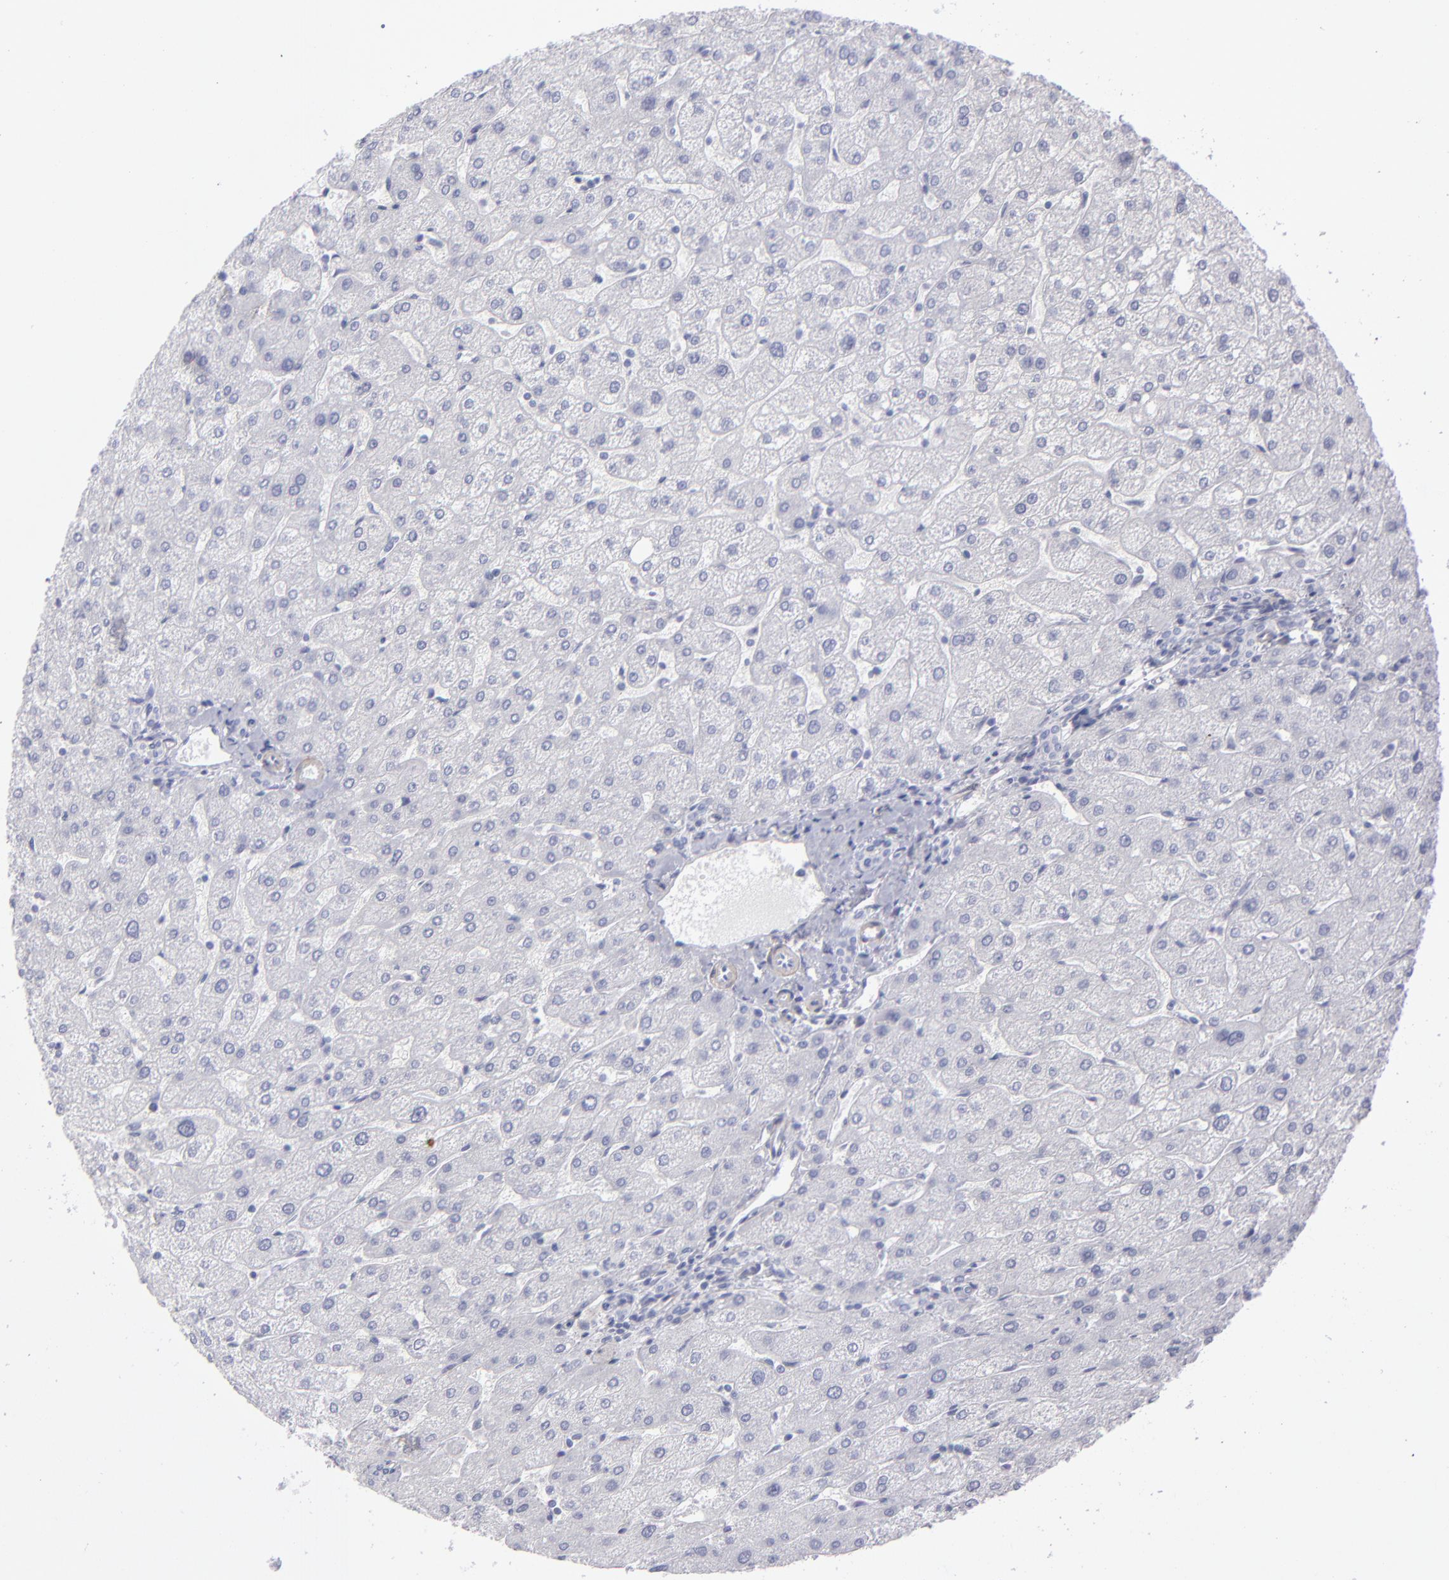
{"staining": {"intensity": "negative", "quantity": "none", "location": "none"}, "tissue": "liver", "cell_type": "Cholangiocytes", "image_type": "normal", "snomed": [{"axis": "morphology", "description": "Normal tissue, NOS"}, {"axis": "topography", "description": "Liver"}], "caption": "The micrograph displays no significant positivity in cholangiocytes of liver.", "gene": "MYH11", "patient": {"sex": "male", "age": 67}}